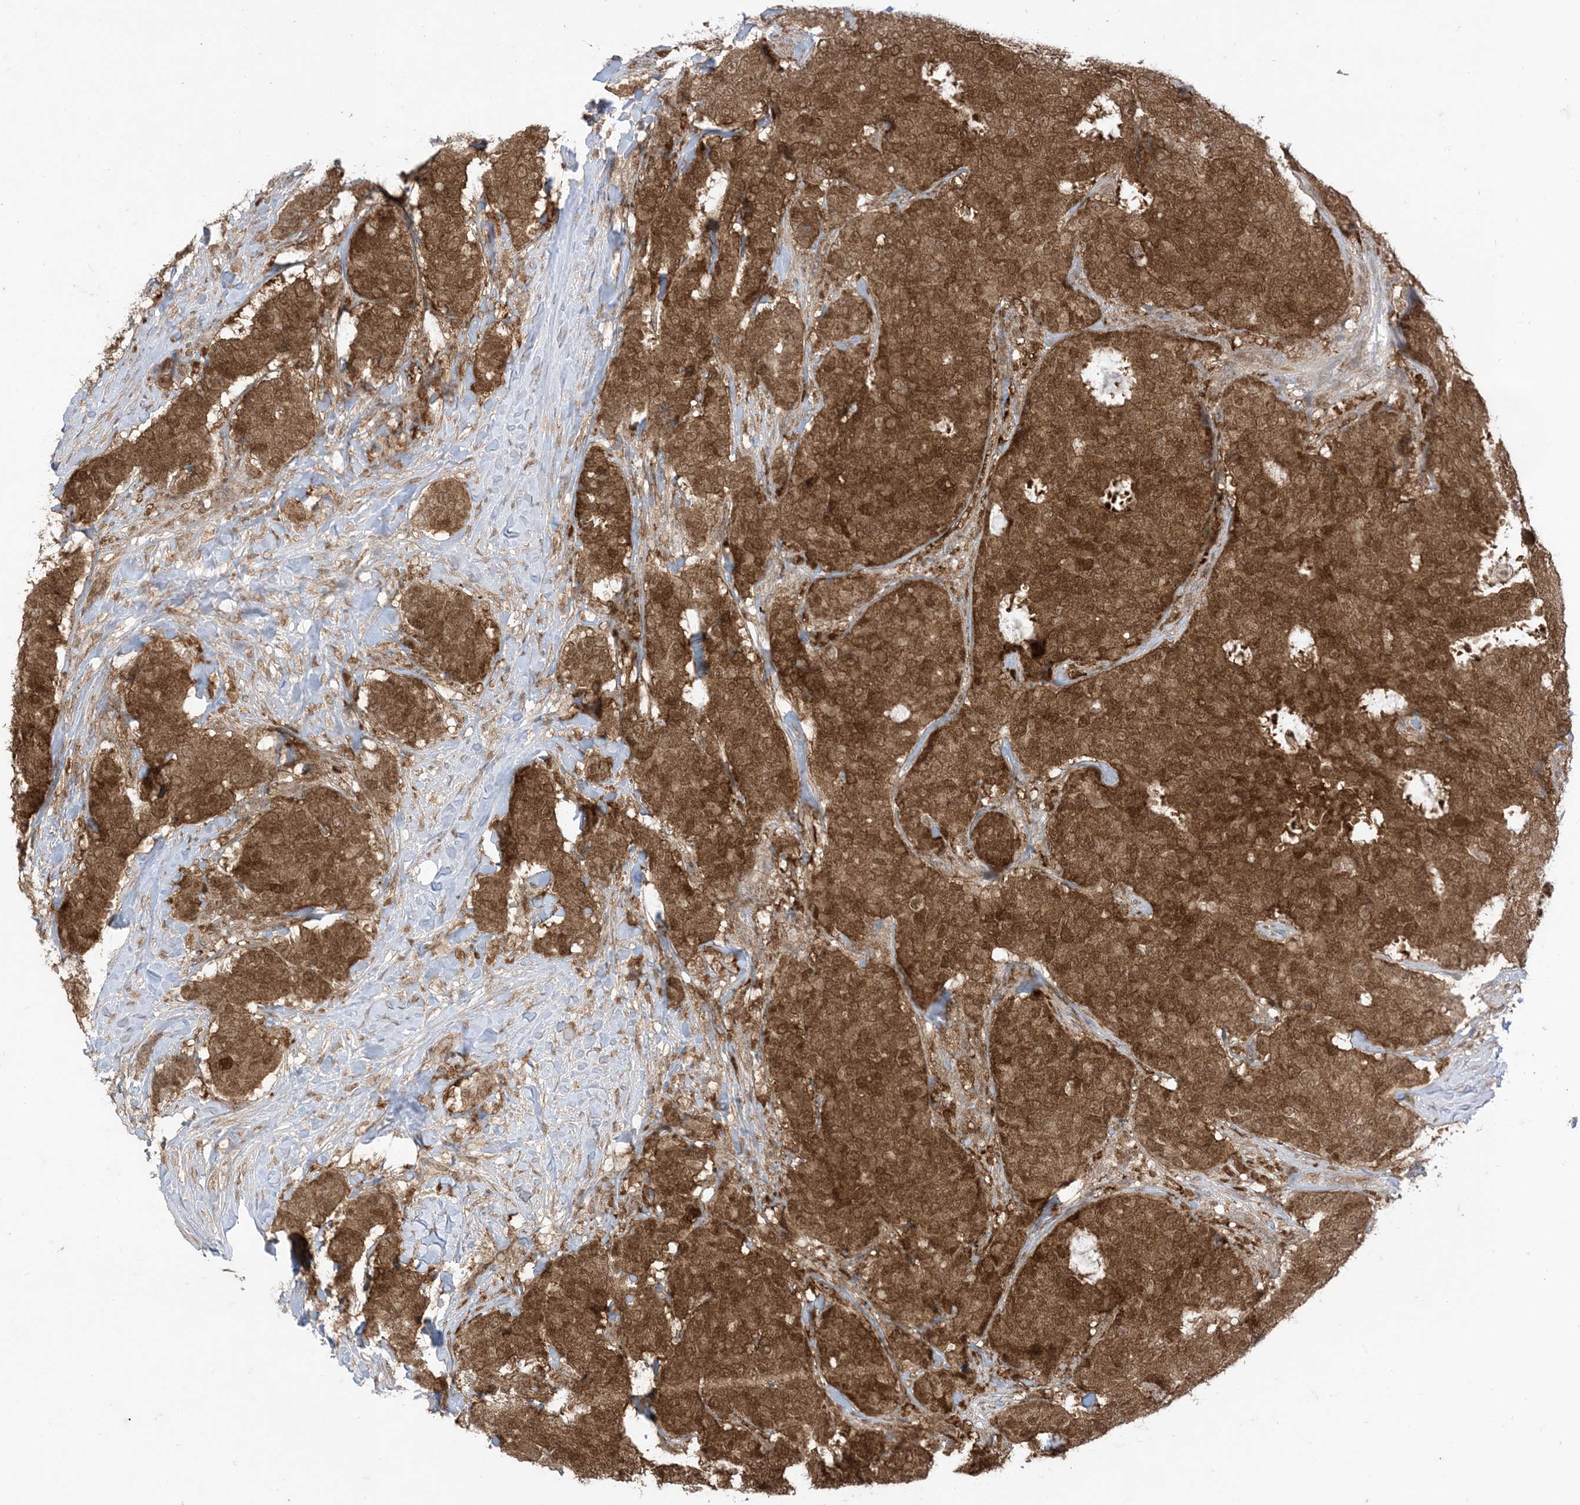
{"staining": {"intensity": "strong", "quantity": ">75%", "location": "cytoplasmic/membranous"}, "tissue": "breast cancer", "cell_type": "Tumor cells", "image_type": "cancer", "snomed": [{"axis": "morphology", "description": "Duct carcinoma"}, {"axis": "topography", "description": "Breast"}], "caption": "Brown immunohistochemical staining in breast cancer reveals strong cytoplasmic/membranous positivity in approximately >75% of tumor cells. Using DAB (brown) and hematoxylin (blue) stains, captured at high magnification using brightfield microscopy.", "gene": "PTPA", "patient": {"sex": "female", "age": 75}}